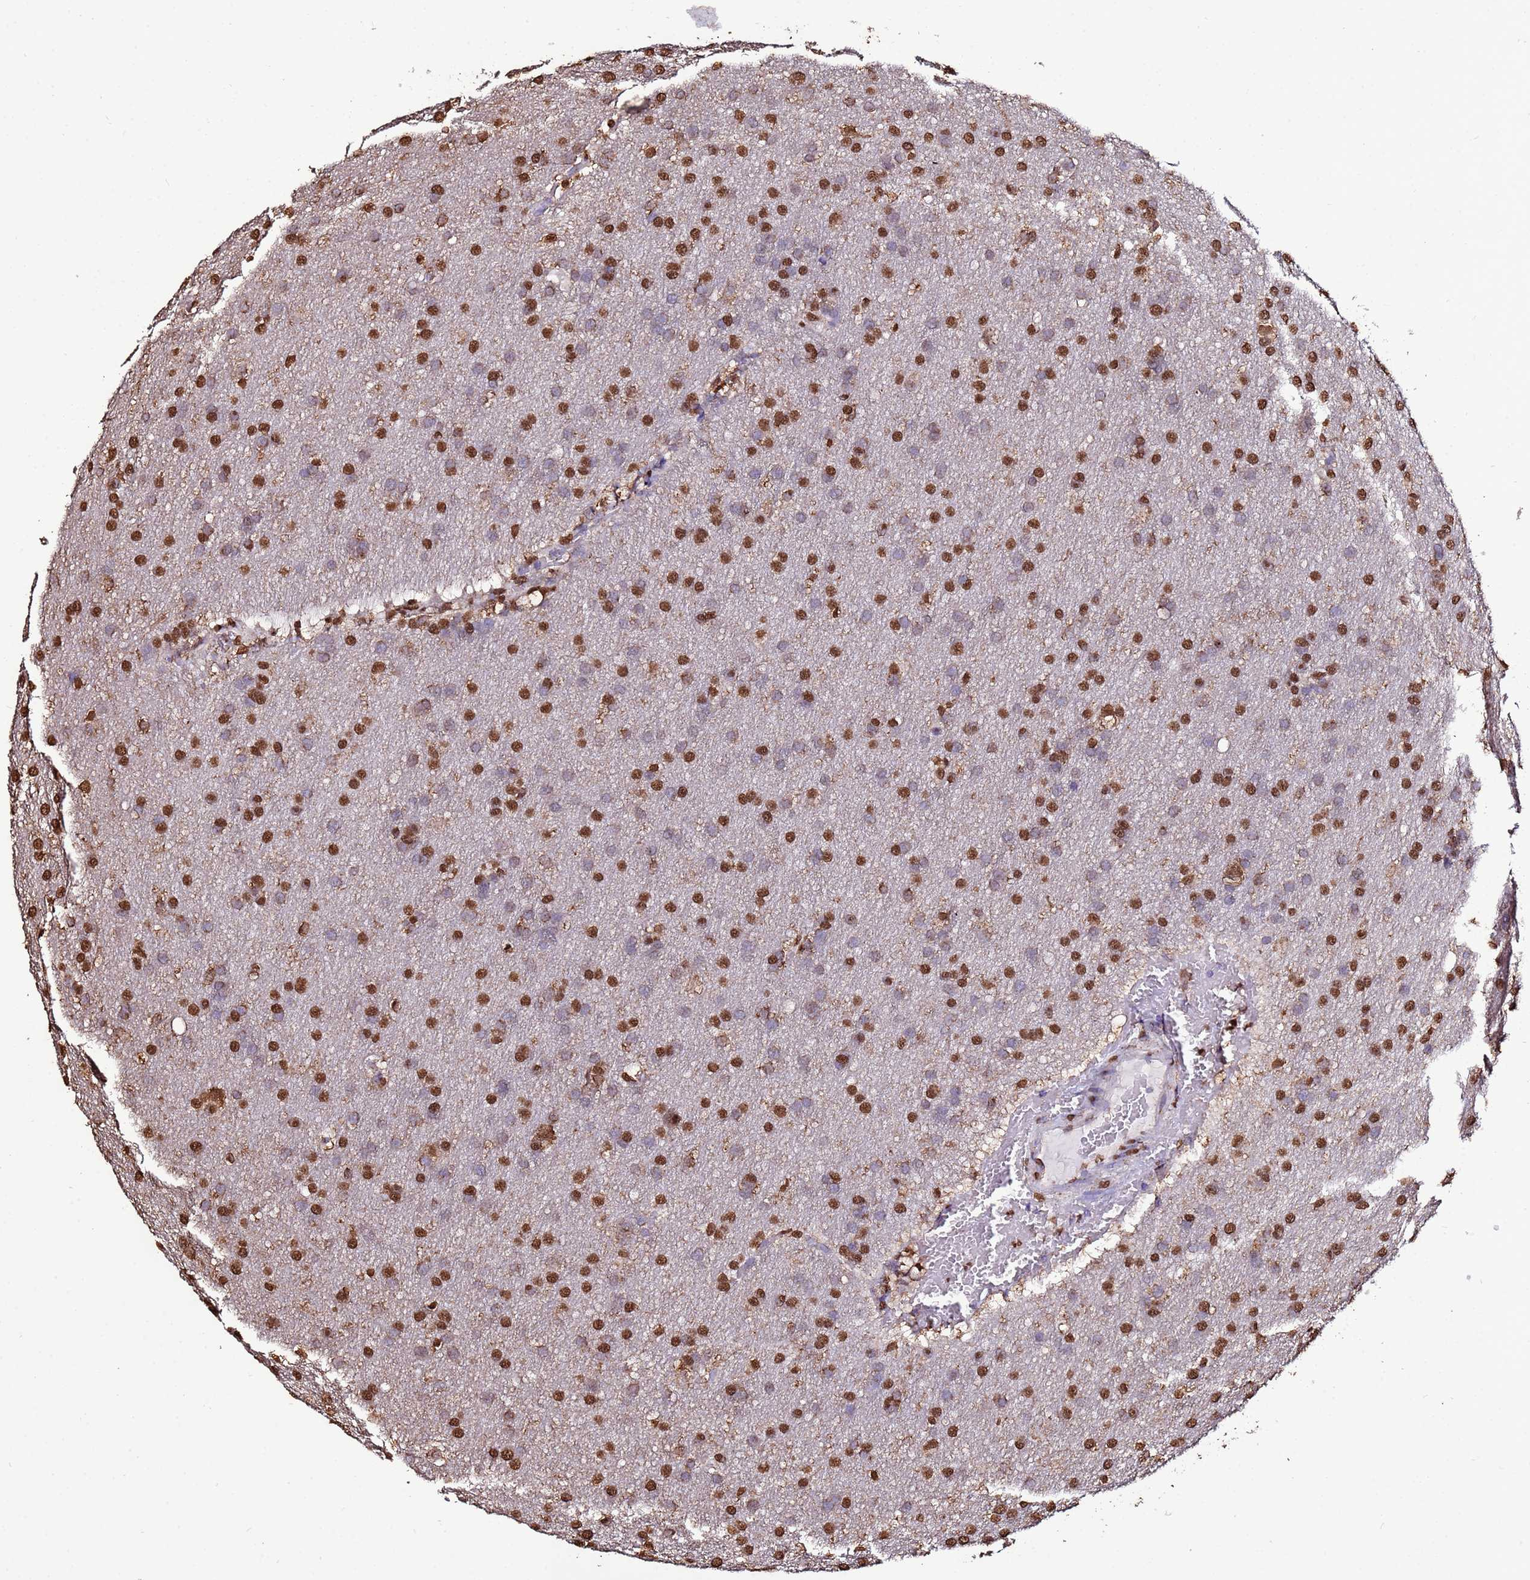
{"staining": {"intensity": "strong", "quantity": ">75%", "location": "nuclear"}, "tissue": "glioma", "cell_type": "Tumor cells", "image_type": "cancer", "snomed": [{"axis": "morphology", "description": "Glioma, malignant, Low grade"}, {"axis": "topography", "description": "Brain"}], "caption": "This is a micrograph of immunohistochemistry (IHC) staining of low-grade glioma (malignant), which shows strong expression in the nuclear of tumor cells.", "gene": "TRIP6", "patient": {"sex": "female", "age": 32}}